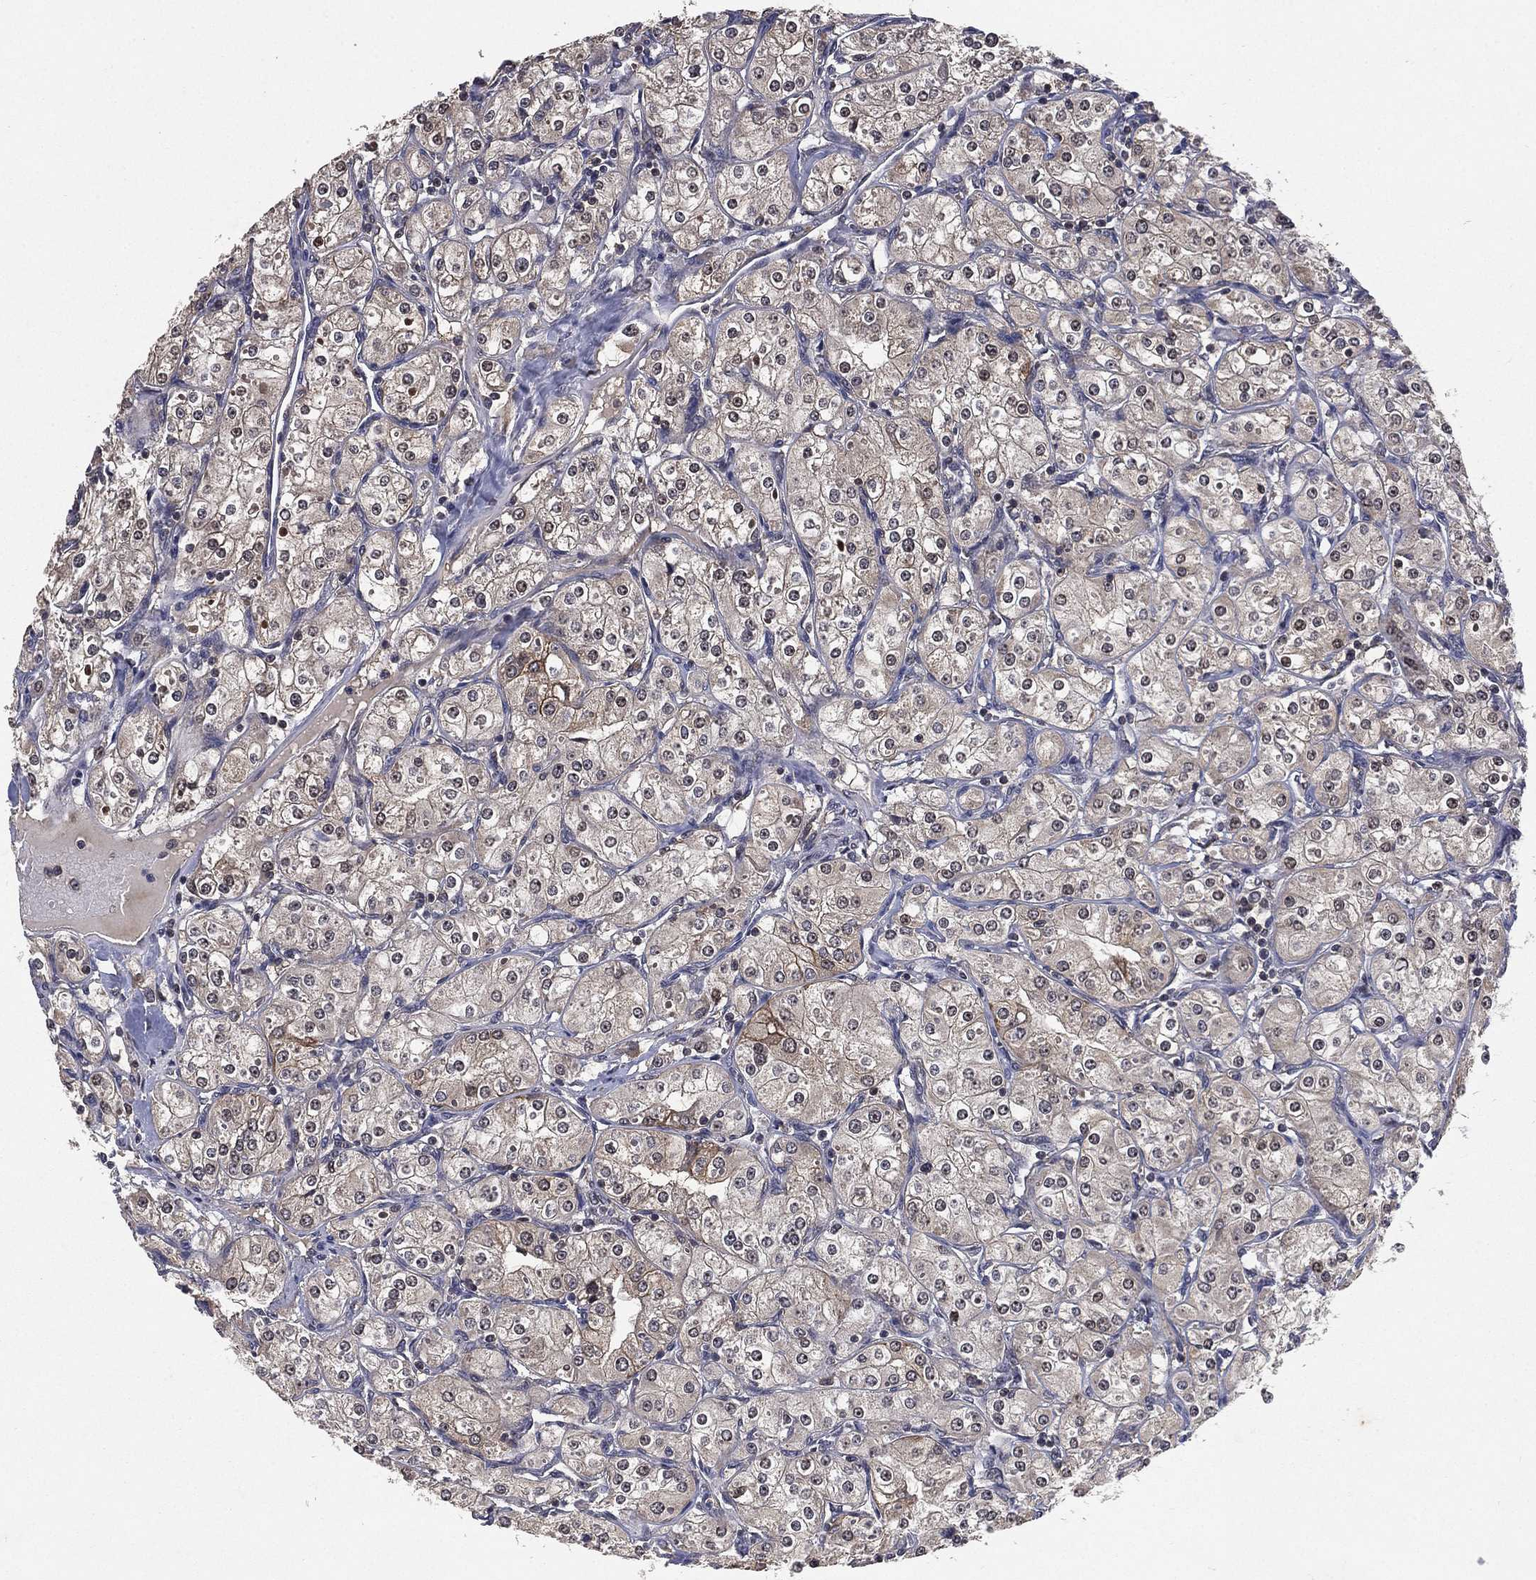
{"staining": {"intensity": "weak", "quantity": "<25%", "location": "cytoplasmic/membranous"}, "tissue": "renal cancer", "cell_type": "Tumor cells", "image_type": "cancer", "snomed": [{"axis": "morphology", "description": "Adenocarcinoma, NOS"}, {"axis": "topography", "description": "Kidney"}], "caption": "Immunohistochemistry histopathology image of neoplastic tissue: renal cancer (adenocarcinoma) stained with DAB (3,3'-diaminobenzidine) displays no significant protein expression in tumor cells.", "gene": "NELFCD", "patient": {"sex": "male", "age": 77}}